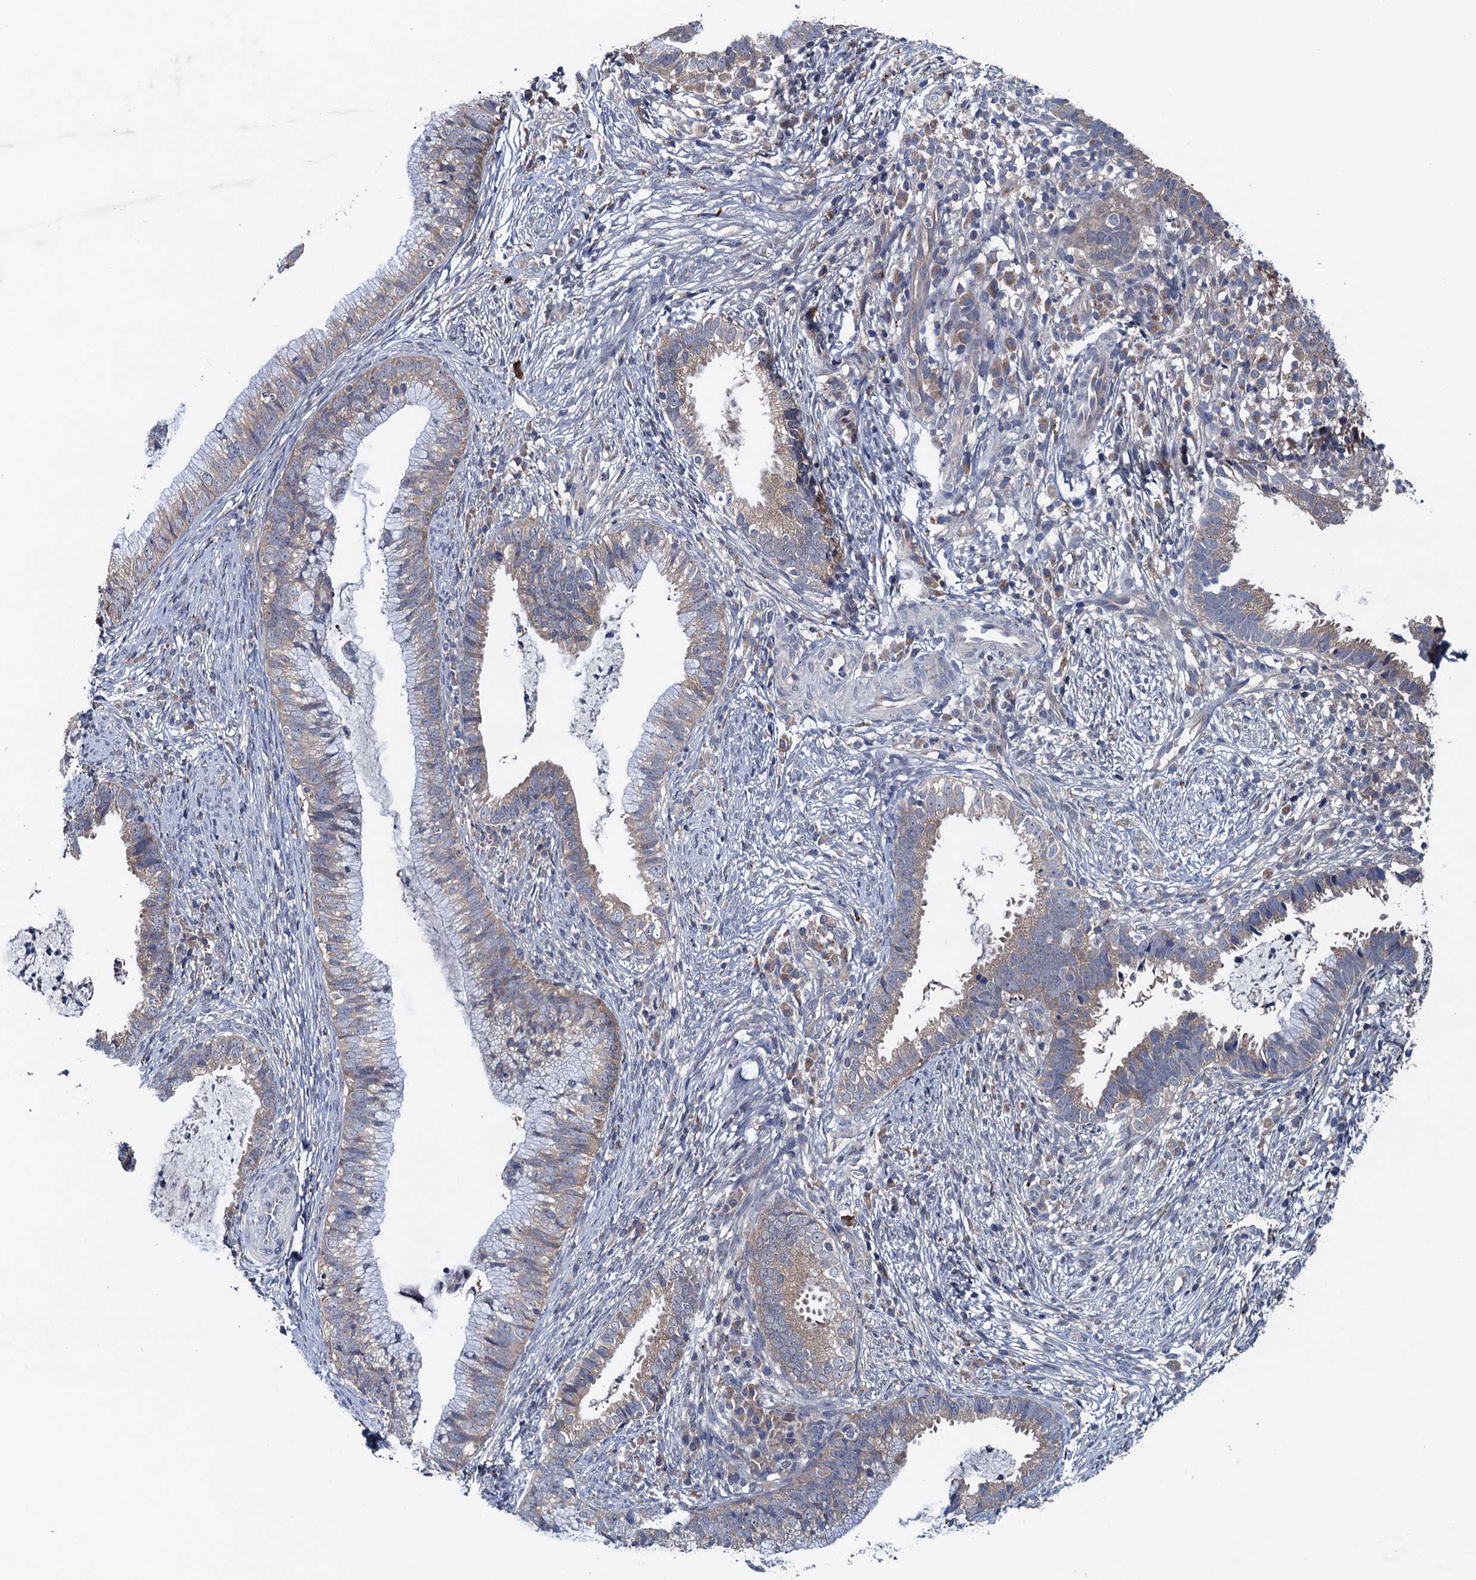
{"staining": {"intensity": "weak", "quantity": "<25%", "location": "cytoplasmic/membranous"}, "tissue": "cervical cancer", "cell_type": "Tumor cells", "image_type": "cancer", "snomed": [{"axis": "morphology", "description": "Adenocarcinoma, NOS"}, {"axis": "topography", "description": "Cervix"}], "caption": "The image reveals no significant staining in tumor cells of adenocarcinoma (cervical).", "gene": "BLTP3B", "patient": {"sex": "female", "age": 36}}